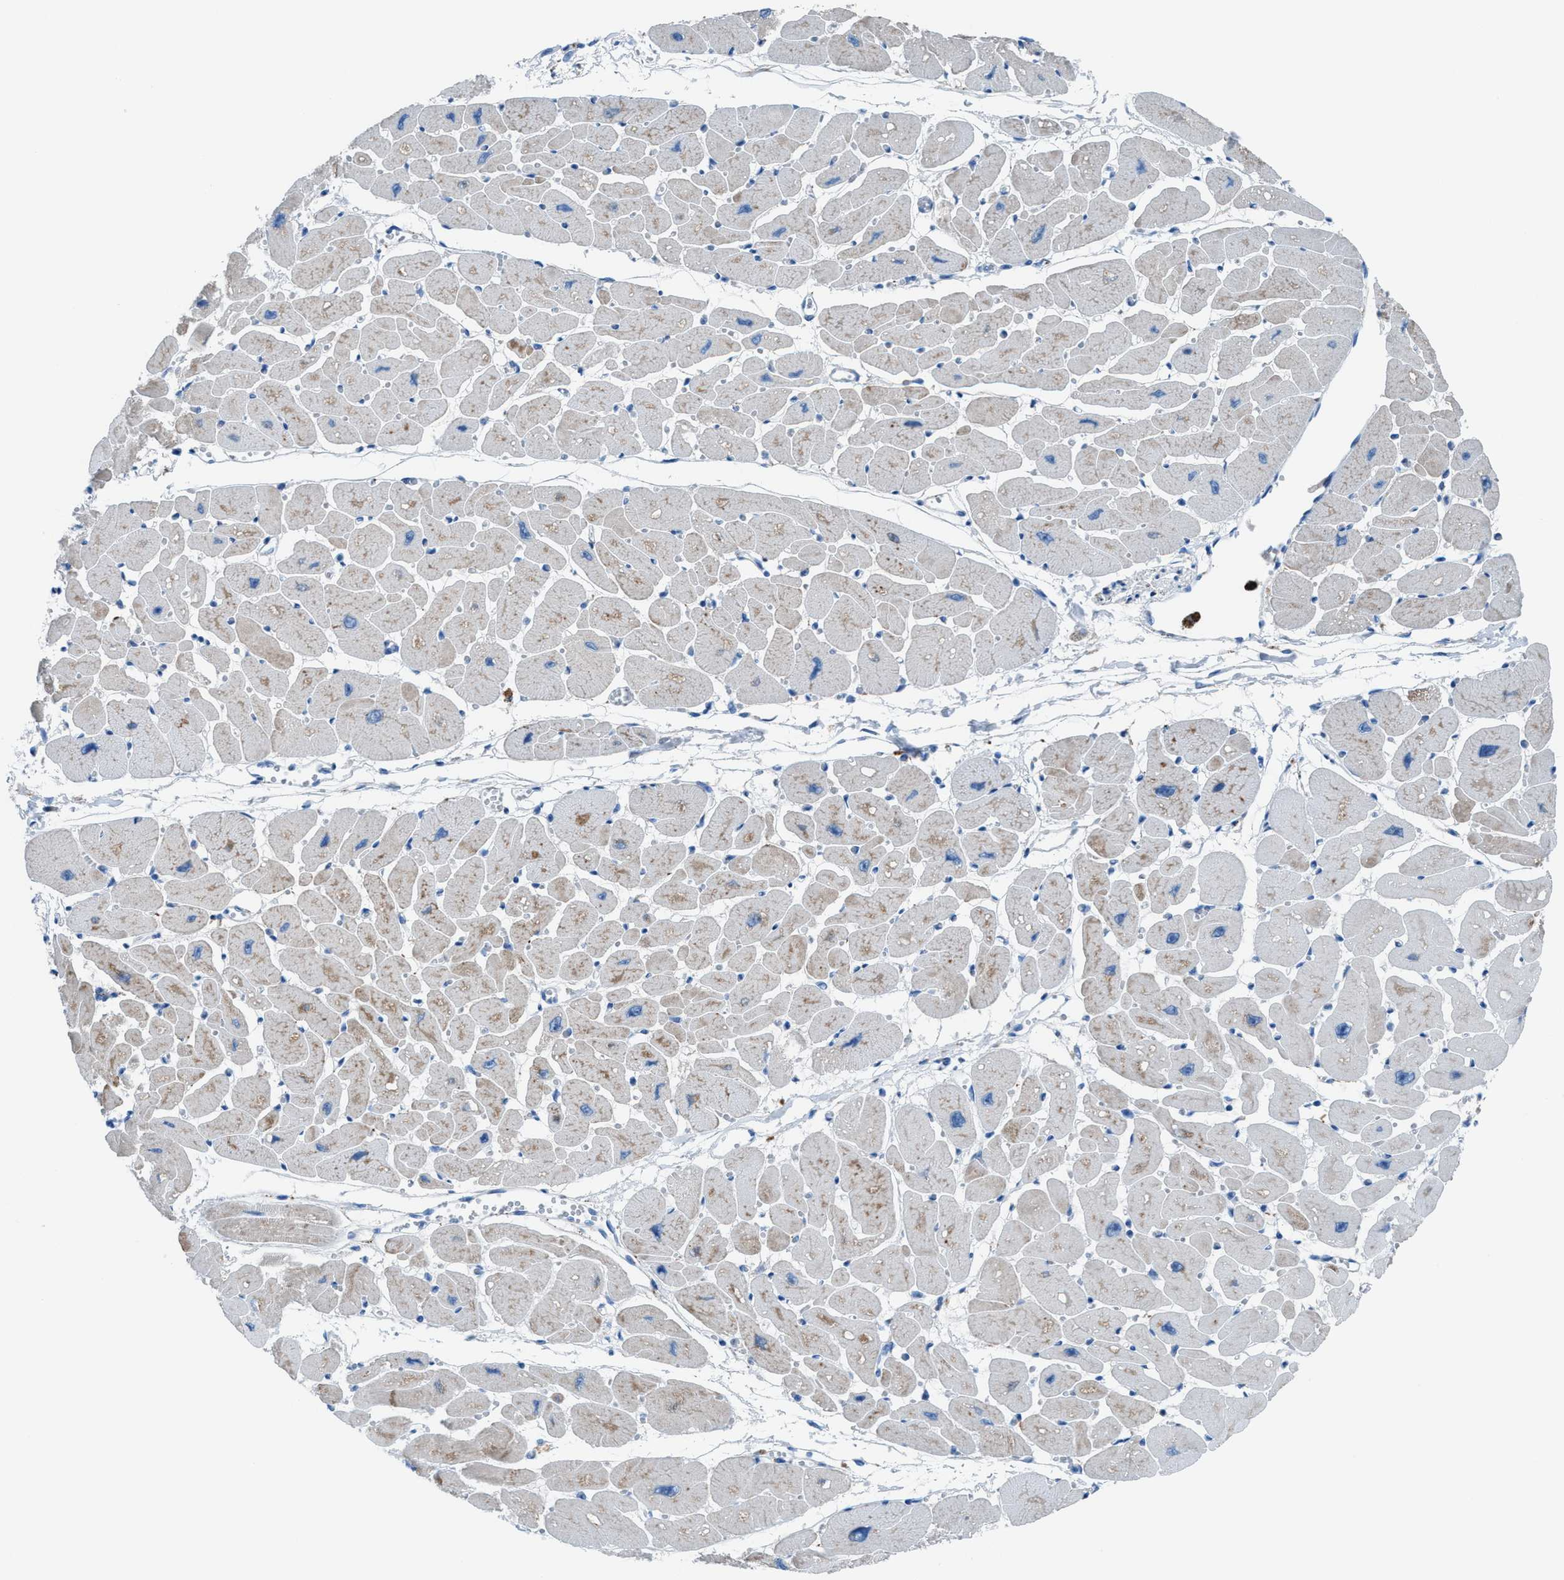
{"staining": {"intensity": "moderate", "quantity": "<25%", "location": "cytoplasmic/membranous"}, "tissue": "heart muscle", "cell_type": "Cardiomyocytes", "image_type": "normal", "snomed": [{"axis": "morphology", "description": "Normal tissue, NOS"}, {"axis": "topography", "description": "Heart"}], "caption": "Immunohistochemistry (IHC) histopathology image of unremarkable heart muscle: heart muscle stained using immunohistochemistry reveals low levels of moderate protein expression localized specifically in the cytoplasmic/membranous of cardiomyocytes, appearing as a cytoplasmic/membranous brown color.", "gene": "CD1B", "patient": {"sex": "female", "age": 54}}